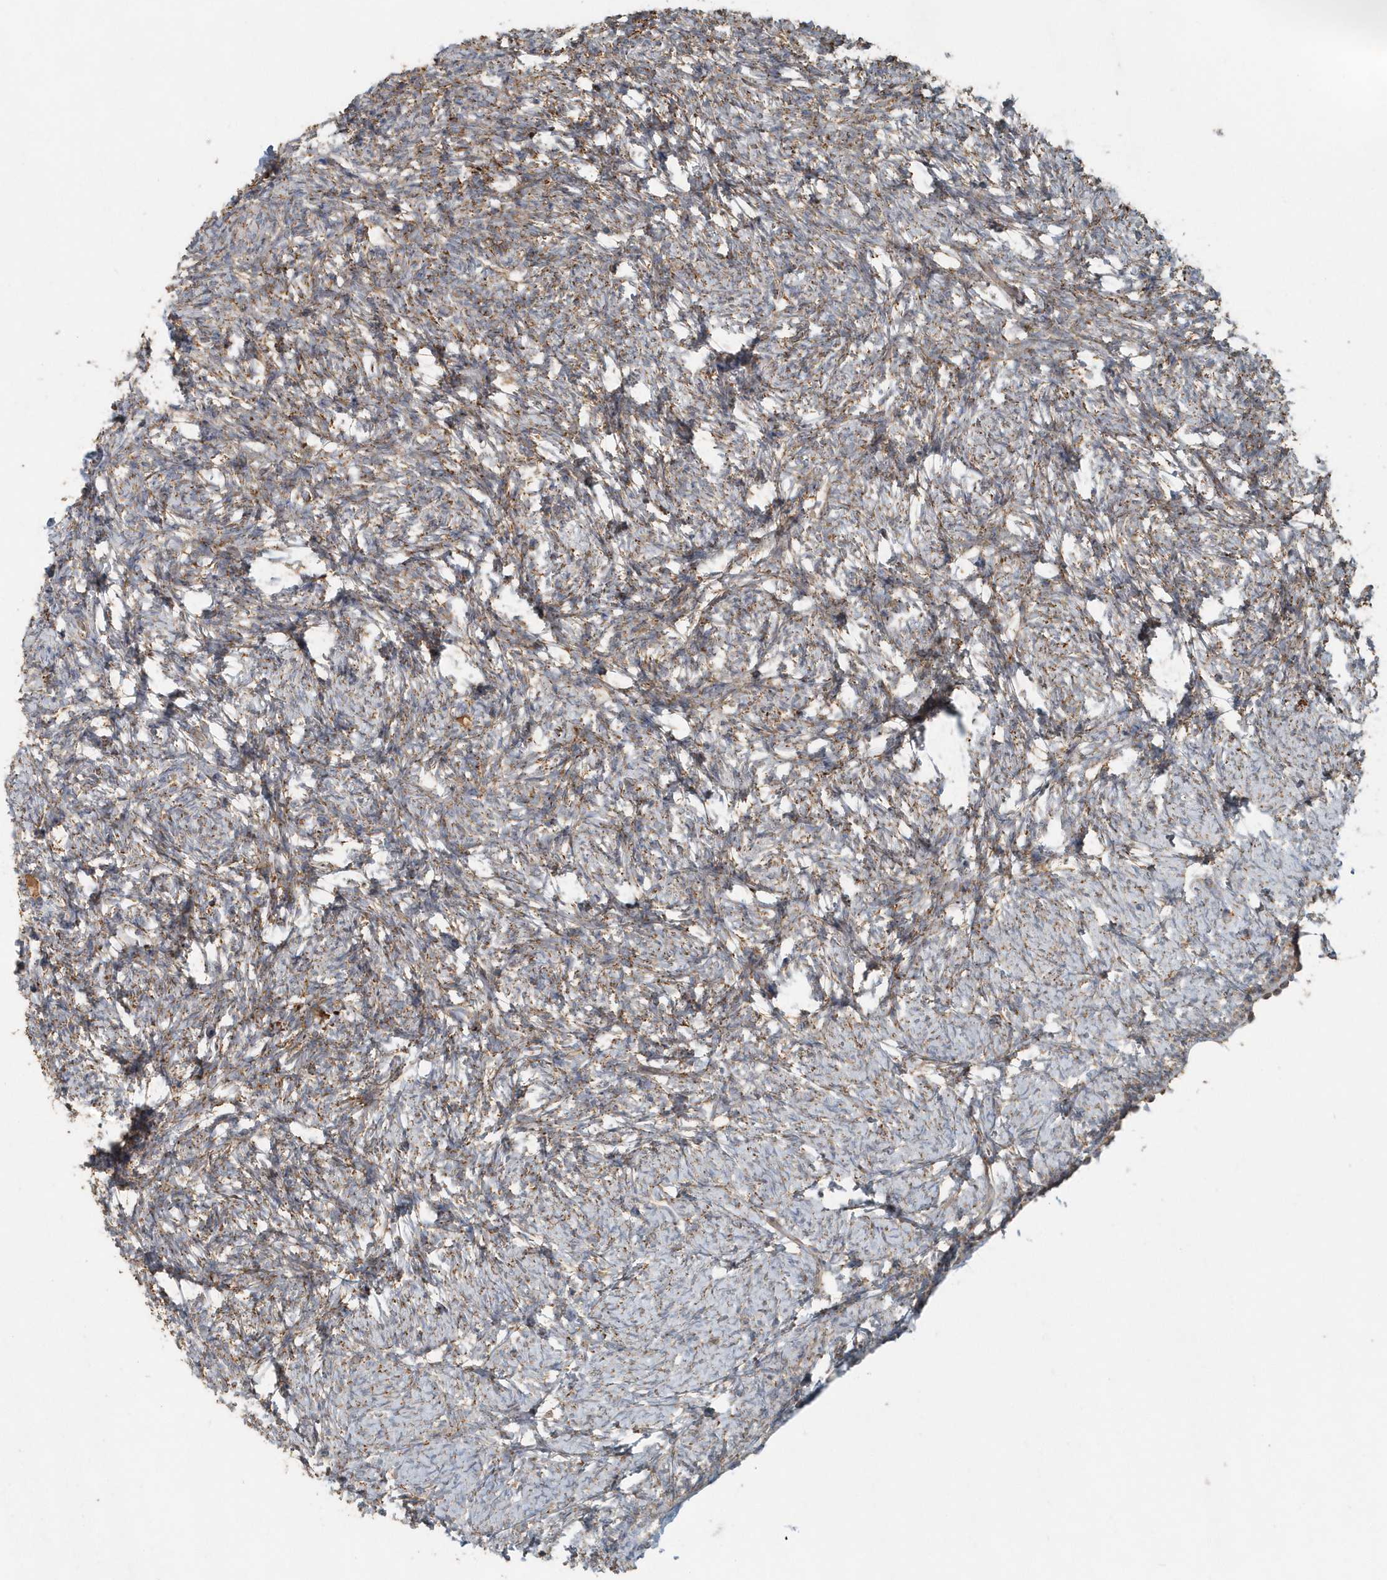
{"staining": {"intensity": "moderate", "quantity": ">75%", "location": "cytoplasmic/membranous"}, "tissue": "ovary", "cell_type": "Follicle cells", "image_type": "normal", "snomed": [{"axis": "morphology", "description": "Normal tissue, NOS"}, {"axis": "topography", "description": "Ovary"}], "caption": "A brown stain labels moderate cytoplasmic/membranous staining of a protein in follicle cells of normal ovary.", "gene": "MMUT", "patient": {"sex": "female", "age": 60}}